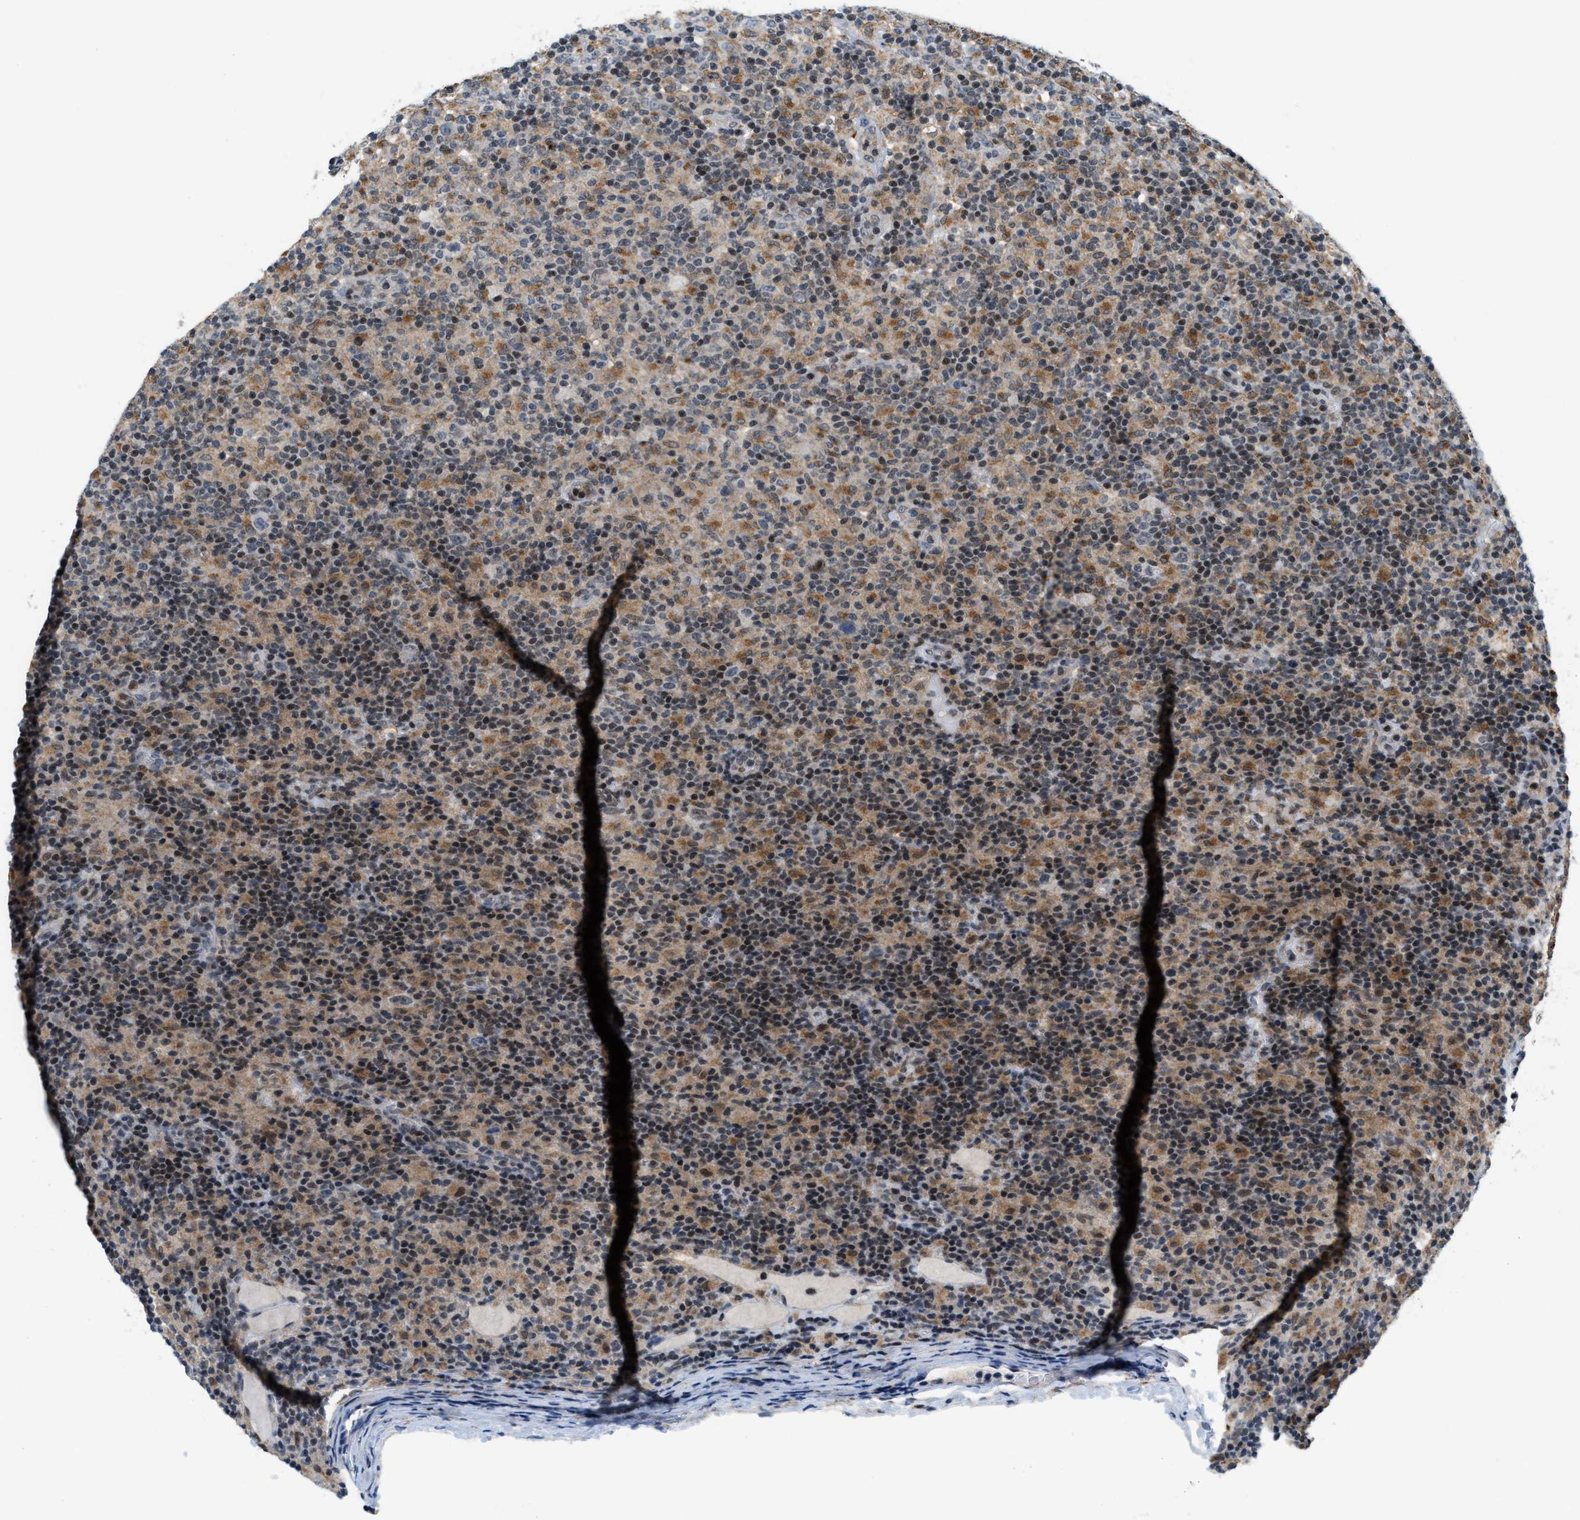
{"staining": {"intensity": "moderate", "quantity": "<25%", "location": "nuclear"}, "tissue": "lymphoma", "cell_type": "Tumor cells", "image_type": "cancer", "snomed": [{"axis": "morphology", "description": "Hodgkin's disease, NOS"}, {"axis": "topography", "description": "Lymph node"}], "caption": "Approximately <25% of tumor cells in human Hodgkin's disease show moderate nuclear protein positivity as visualized by brown immunohistochemical staining.", "gene": "ING1", "patient": {"sex": "male", "age": 70}}